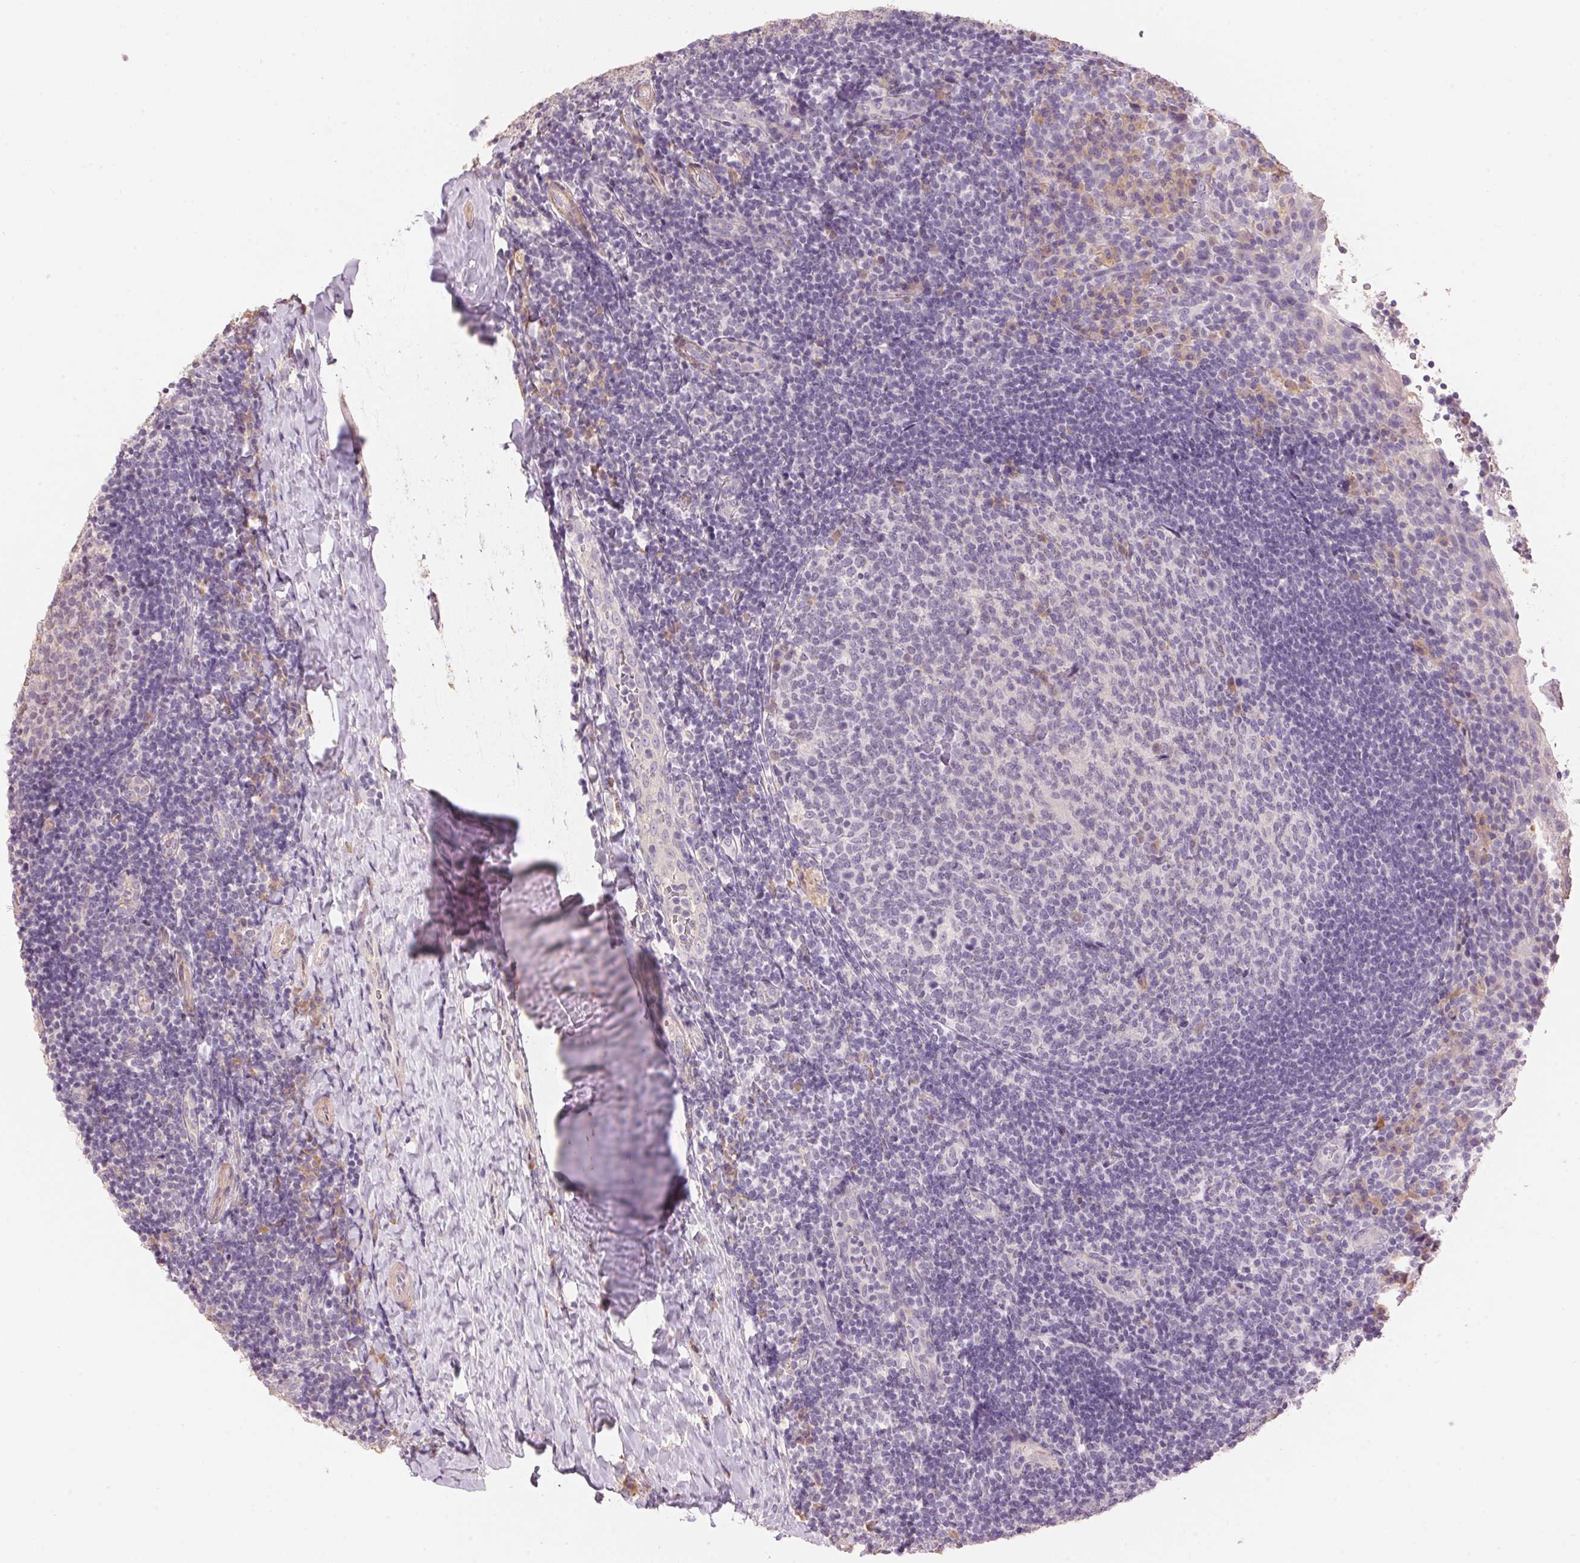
{"staining": {"intensity": "negative", "quantity": "none", "location": "none"}, "tissue": "tonsil", "cell_type": "Germinal center cells", "image_type": "normal", "snomed": [{"axis": "morphology", "description": "Normal tissue, NOS"}, {"axis": "topography", "description": "Tonsil"}], "caption": "Immunohistochemistry (IHC) micrograph of unremarkable tonsil: human tonsil stained with DAB (3,3'-diaminobenzidine) demonstrates no significant protein staining in germinal center cells.", "gene": "LYZL6", "patient": {"sex": "female", "age": 10}}